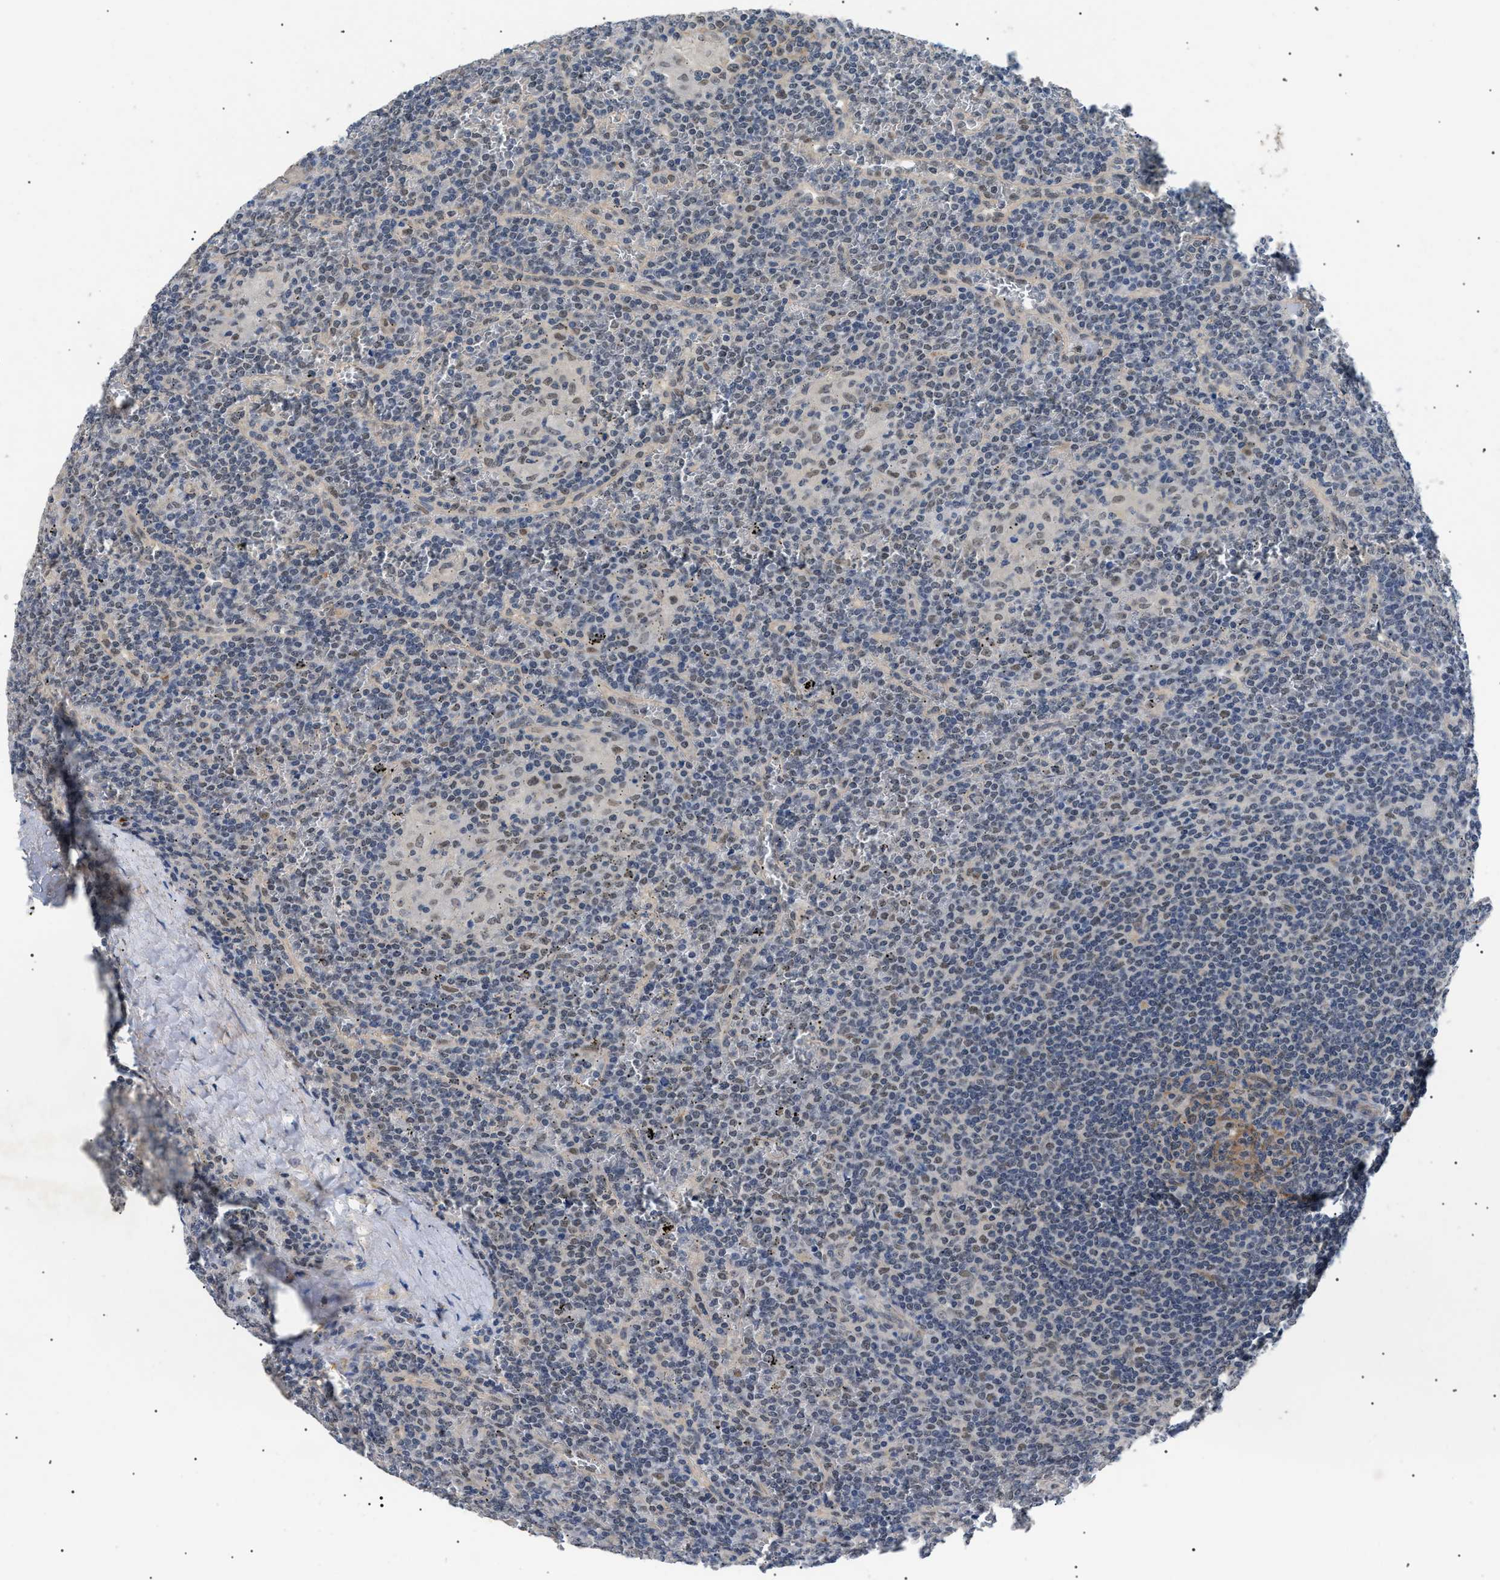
{"staining": {"intensity": "weak", "quantity": "<25%", "location": "cytoplasmic/membranous"}, "tissue": "lymphoma", "cell_type": "Tumor cells", "image_type": "cancer", "snomed": [{"axis": "morphology", "description": "Malignant lymphoma, non-Hodgkin's type, Low grade"}, {"axis": "topography", "description": "Spleen"}], "caption": "Immunohistochemistry (IHC) photomicrograph of neoplastic tissue: human low-grade malignant lymphoma, non-Hodgkin's type stained with DAB (3,3'-diaminobenzidine) exhibits no significant protein positivity in tumor cells.", "gene": "CRCP", "patient": {"sex": "female", "age": 19}}